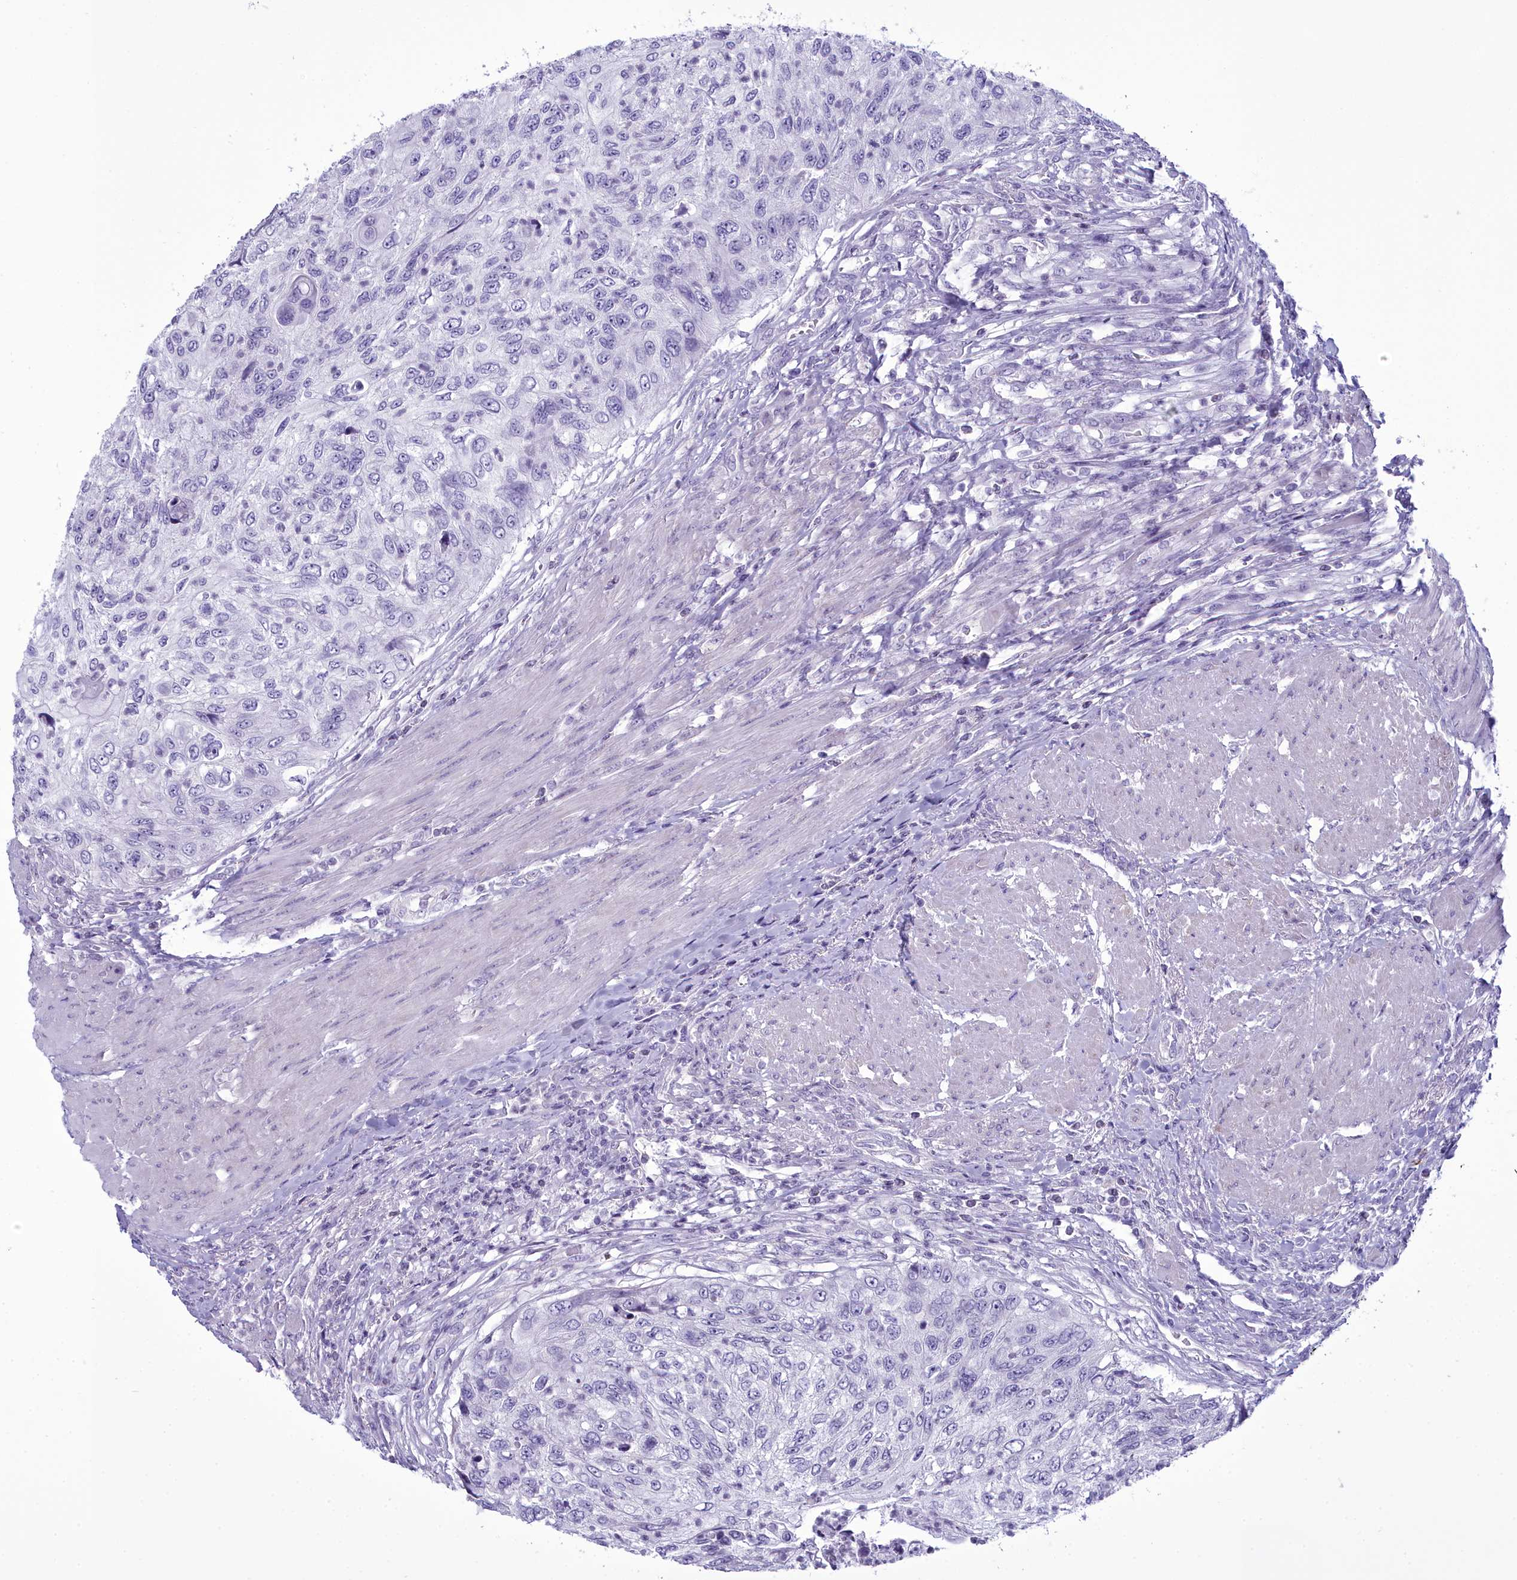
{"staining": {"intensity": "negative", "quantity": "none", "location": "none"}, "tissue": "urothelial cancer", "cell_type": "Tumor cells", "image_type": "cancer", "snomed": [{"axis": "morphology", "description": "Urothelial carcinoma, High grade"}, {"axis": "topography", "description": "Urinary bladder"}], "caption": "The immunohistochemistry (IHC) image has no significant staining in tumor cells of urothelial cancer tissue. Brightfield microscopy of immunohistochemistry stained with DAB (3,3'-diaminobenzidine) (brown) and hematoxylin (blue), captured at high magnification.", "gene": "MAP6", "patient": {"sex": "female", "age": 60}}